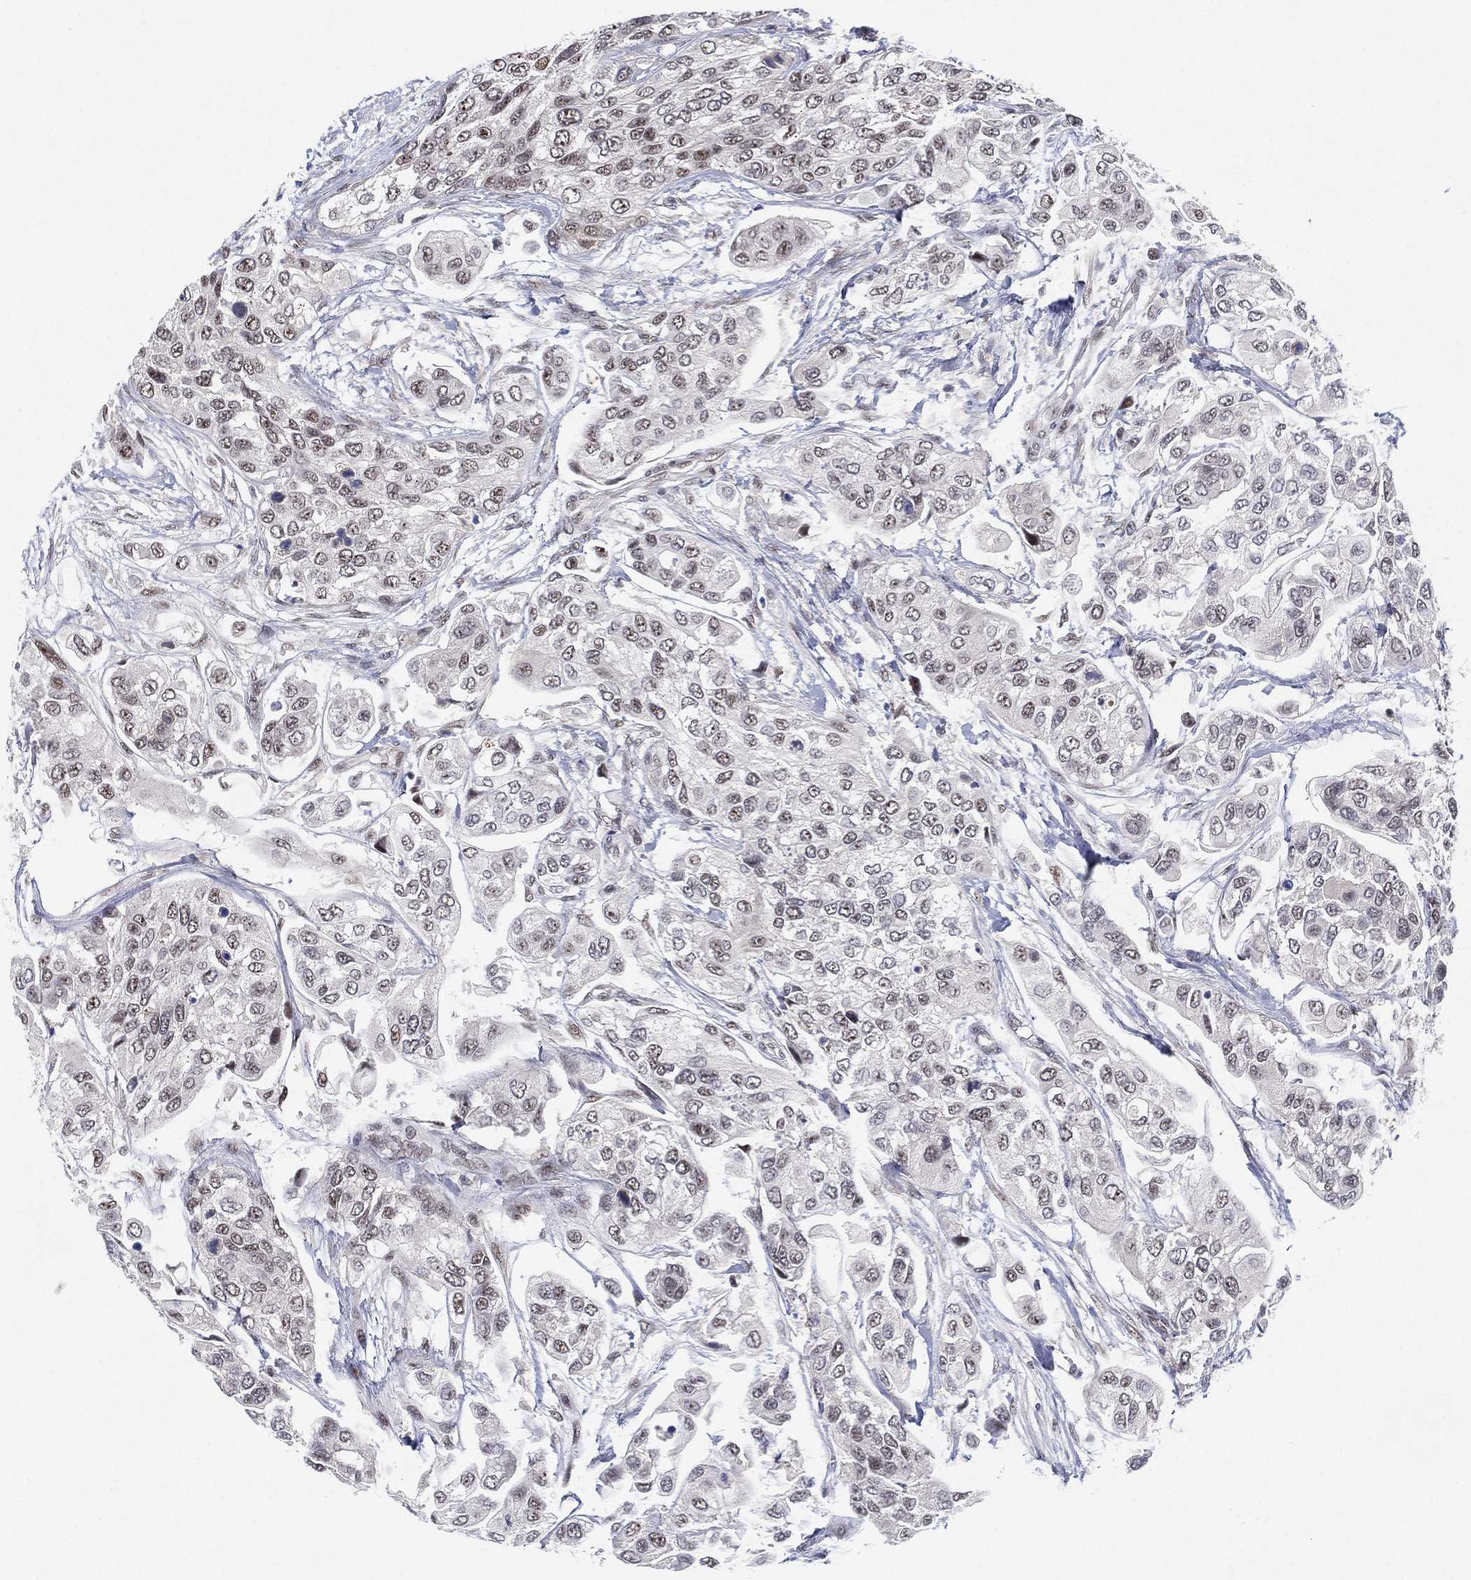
{"staining": {"intensity": "weak", "quantity": "<25%", "location": "nuclear"}, "tissue": "urothelial cancer", "cell_type": "Tumor cells", "image_type": "cancer", "snomed": [{"axis": "morphology", "description": "Urothelial carcinoma, High grade"}, {"axis": "topography", "description": "Urinary bladder"}], "caption": "This is an IHC histopathology image of urothelial carcinoma (high-grade). There is no staining in tumor cells.", "gene": "DGCR8", "patient": {"sex": "male", "age": 77}}